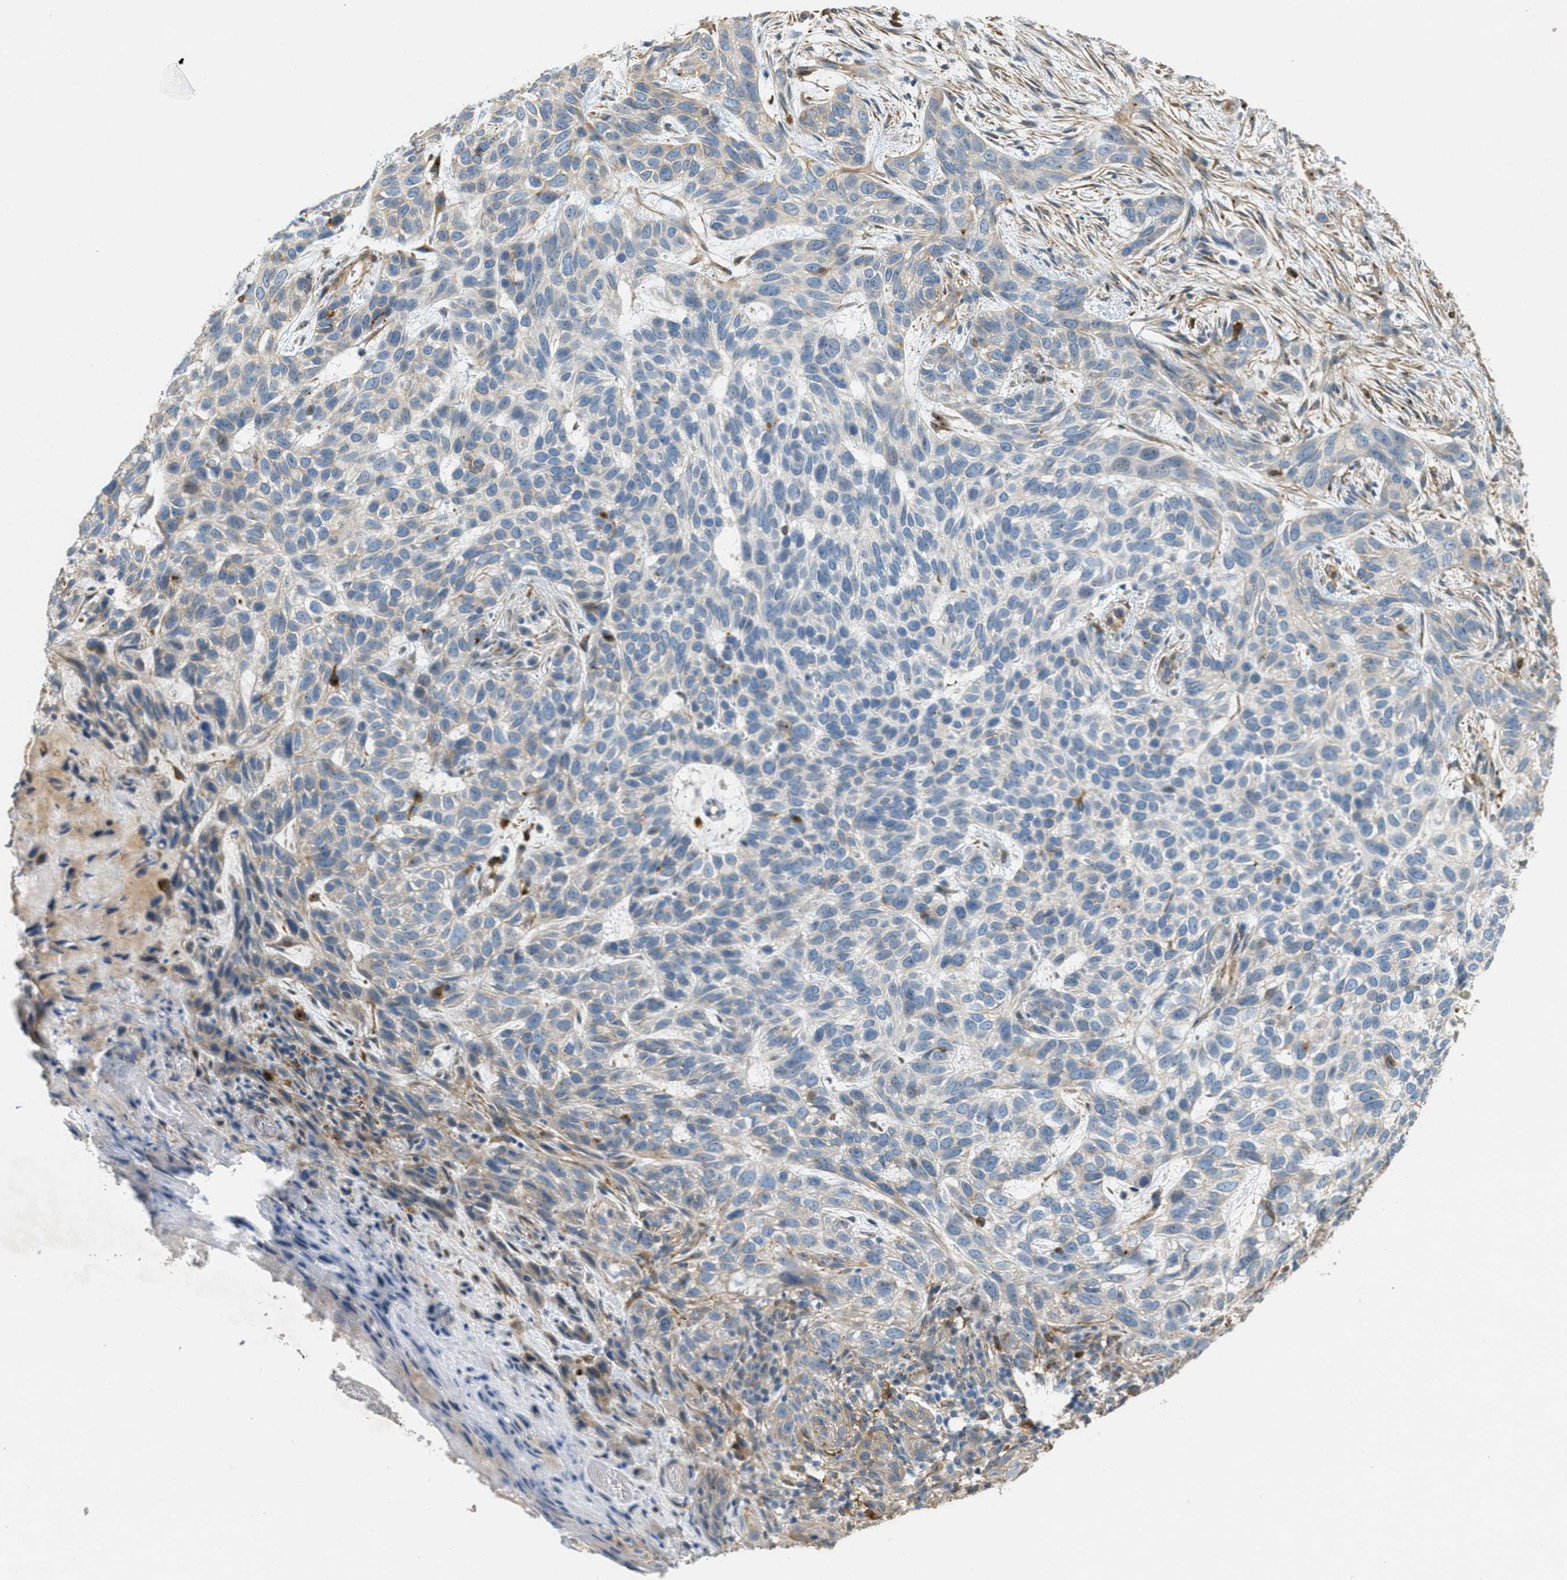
{"staining": {"intensity": "weak", "quantity": "<25%", "location": "cytoplasmic/membranous"}, "tissue": "skin cancer", "cell_type": "Tumor cells", "image_type": "cancer", "snomed": [{"axis": "morphology", "description": "Normal tissue, NOS"}, {"axis": "morphology", "description": "Basal cell carcinoma"}, {"axis": "topography", "description": "Skin"}], "caption": "A micrograph of human skin cancer (basal cell carcinoma) is negative for staining in tumor cells.", "gene": "ADCY5", "patient": {"sex": "male", "age": 79}}